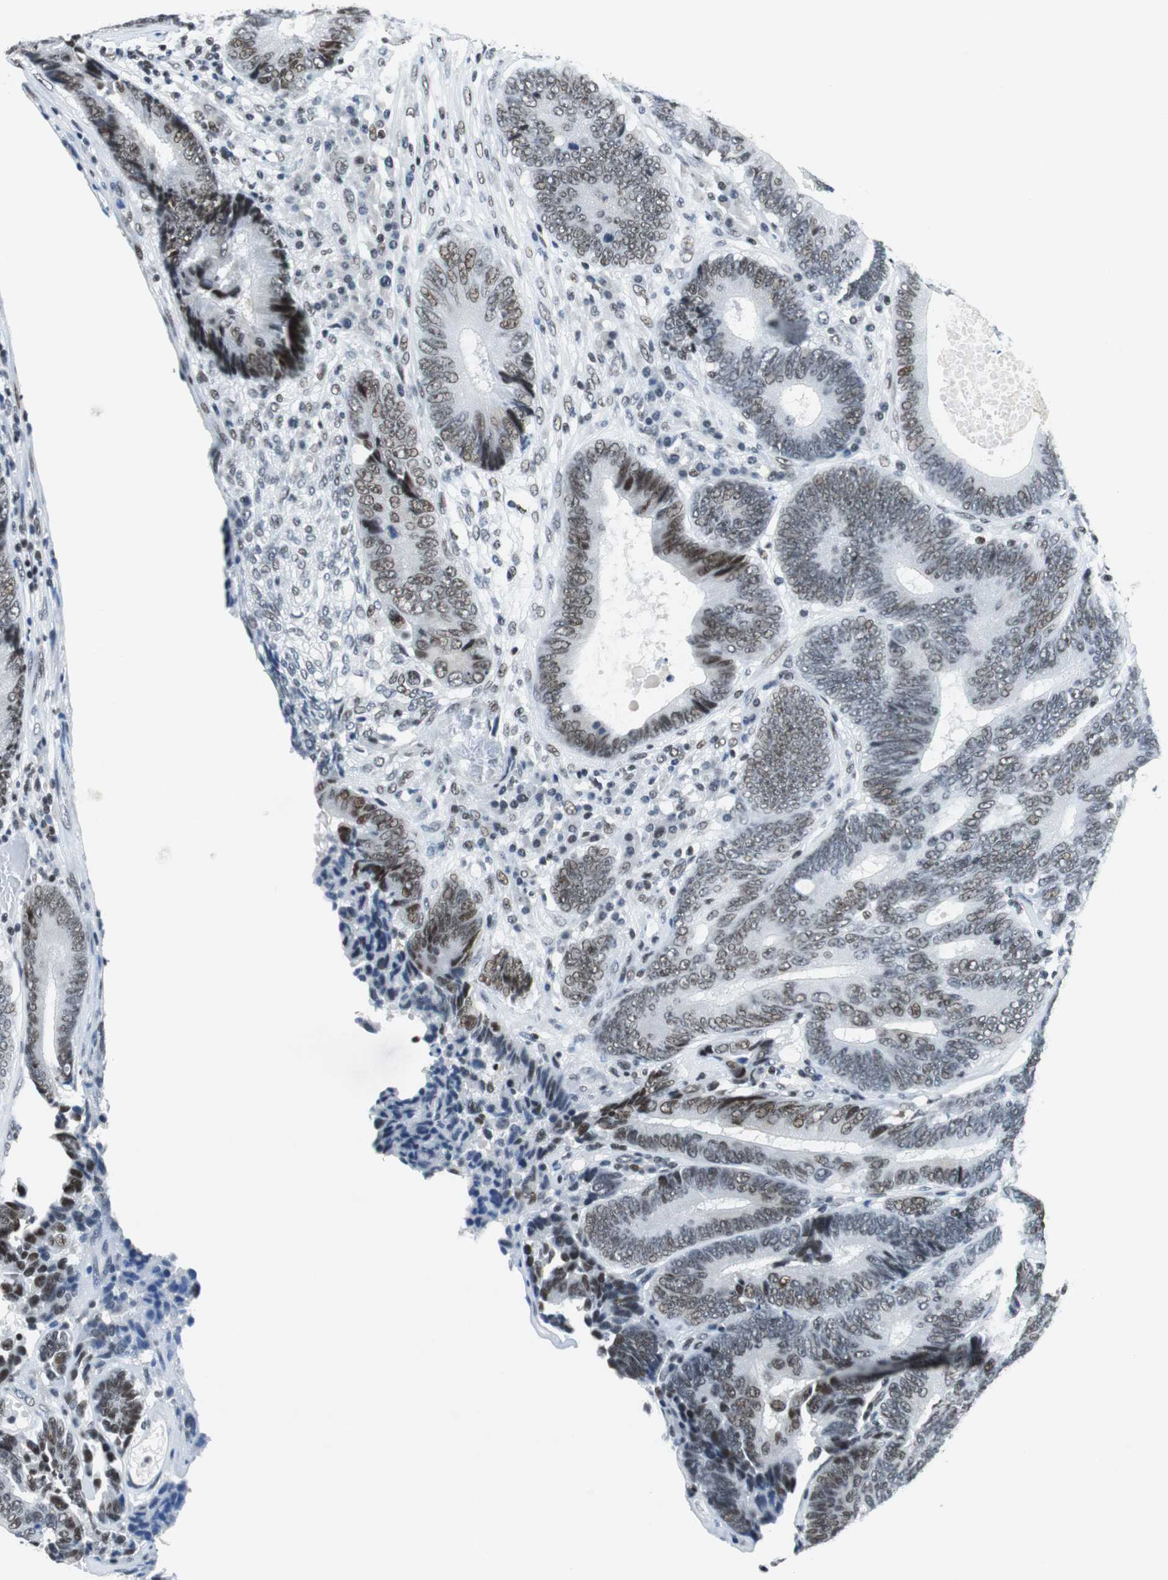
{"staining": {"intensity": "weak", "quantity": "25%-75%", "location": "nuclear"}, "tissue": "colorectal cancer", "cell_type": "Tumor cells", "image_type": "cancer", "snomed": [{"axis": "morphology", "description": "Adenocarcinoma, NOS"}, {"axis": "topography", "description": "Colon"}], "caption": "Human colorectal cancer stained with a brown dye demonstrates weak nuclear positive positivity in about 25%-75% of tumor cells.", "gene": "HDAC3", "patient": {"sex": "female", "age": 78}}